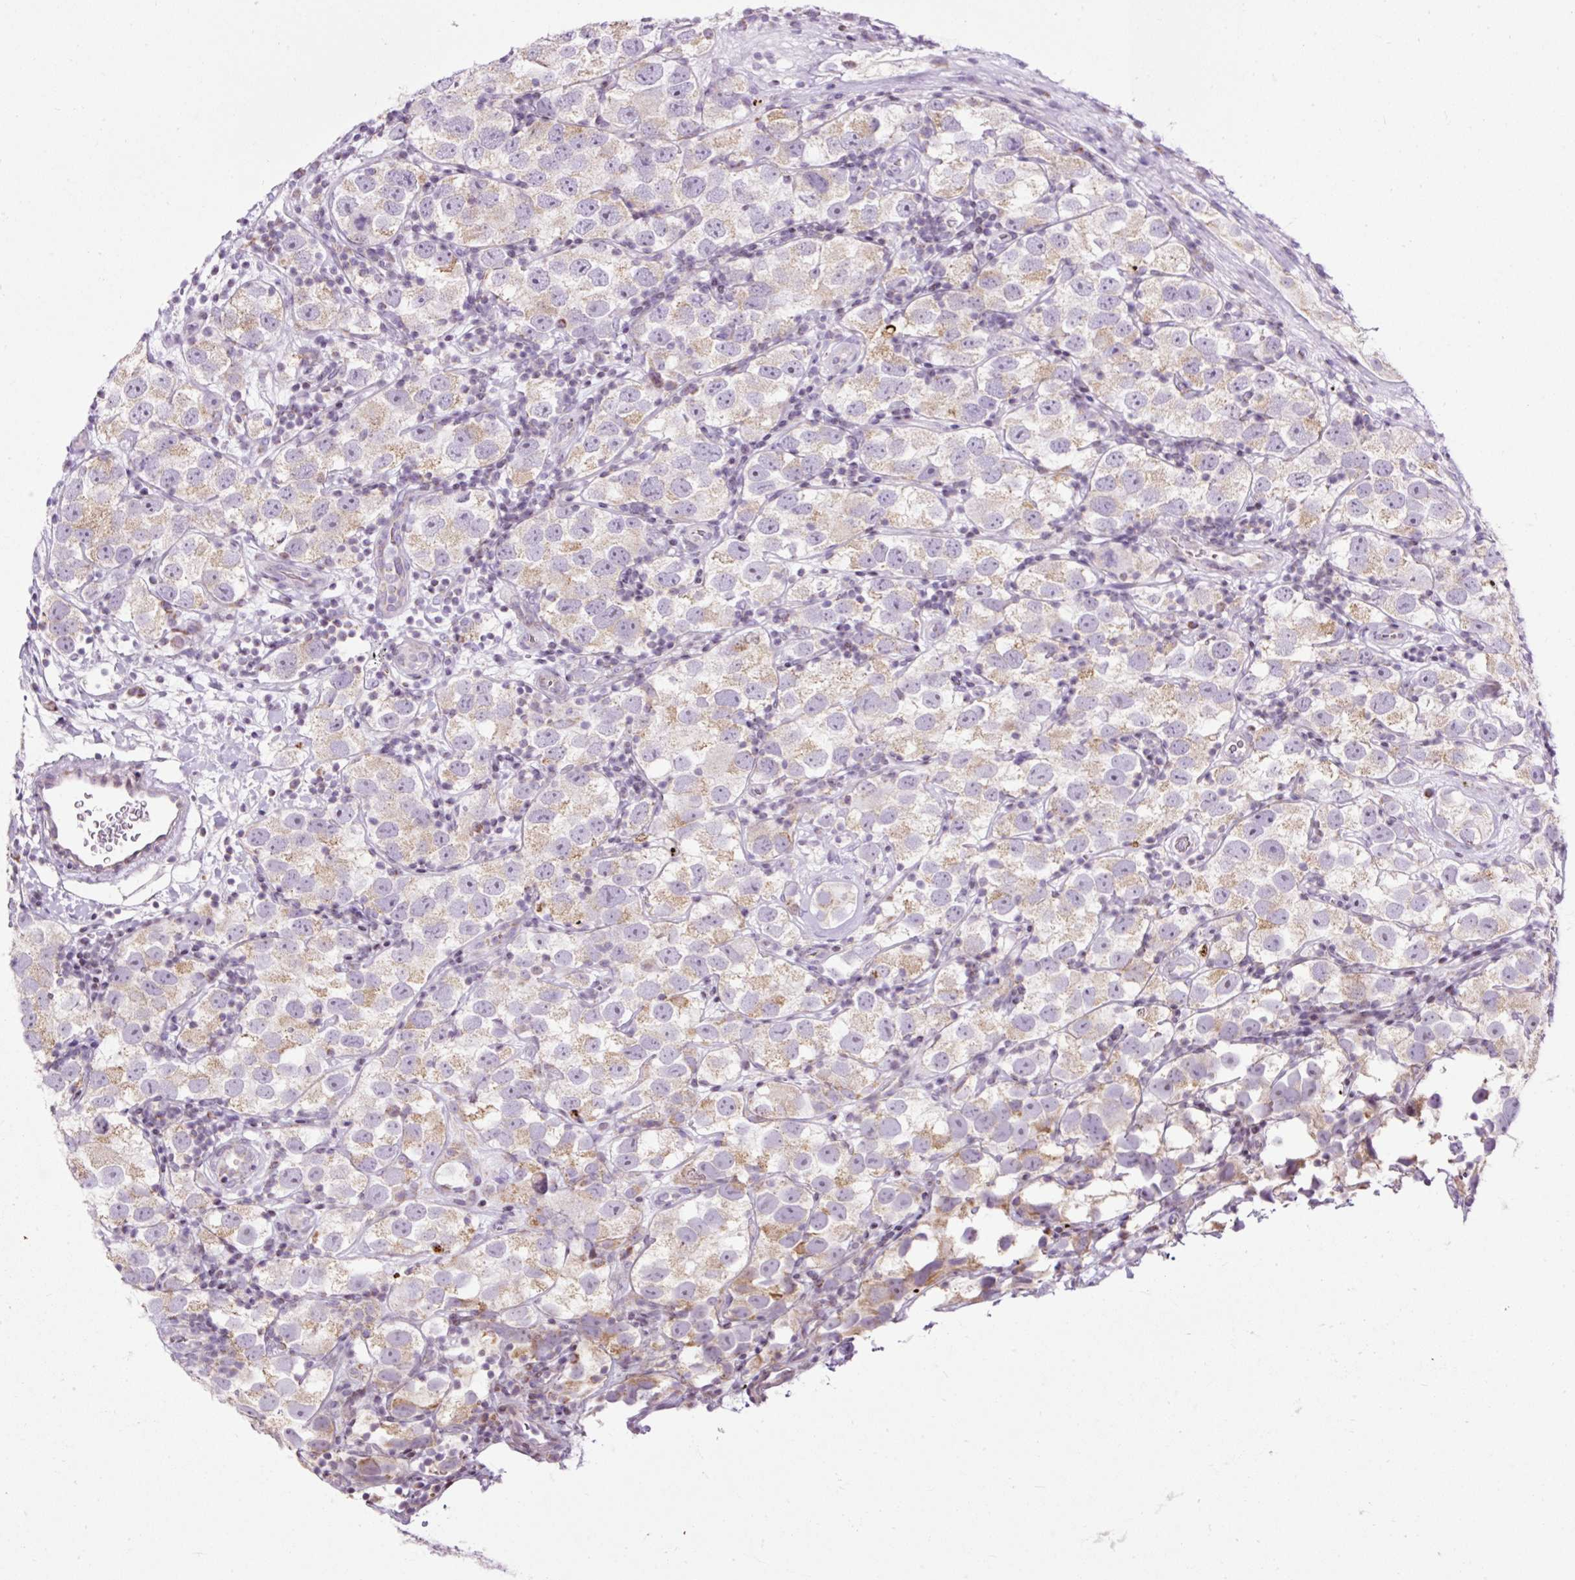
{"staining": {"intensity": "moderate", "quantity": "<25%", "location": "cytoplasmic/membranous"}, "tissue": "testis cancer", "cell_type": "Tumor cells", "image_type": "cancer", "snomed": [{"axis": "morphology", "description": "Seminoma, NOS"}, {"axis": "topography", "description": "Testis"}], "caption": "Protein expression analysis of human seminoma (testis) reveals moderate cytoplasmic/membranous positivity in approximately <25% of tumor cells.", "gene": "FMC1", "patient": {"sex": "male", "age": 26}}